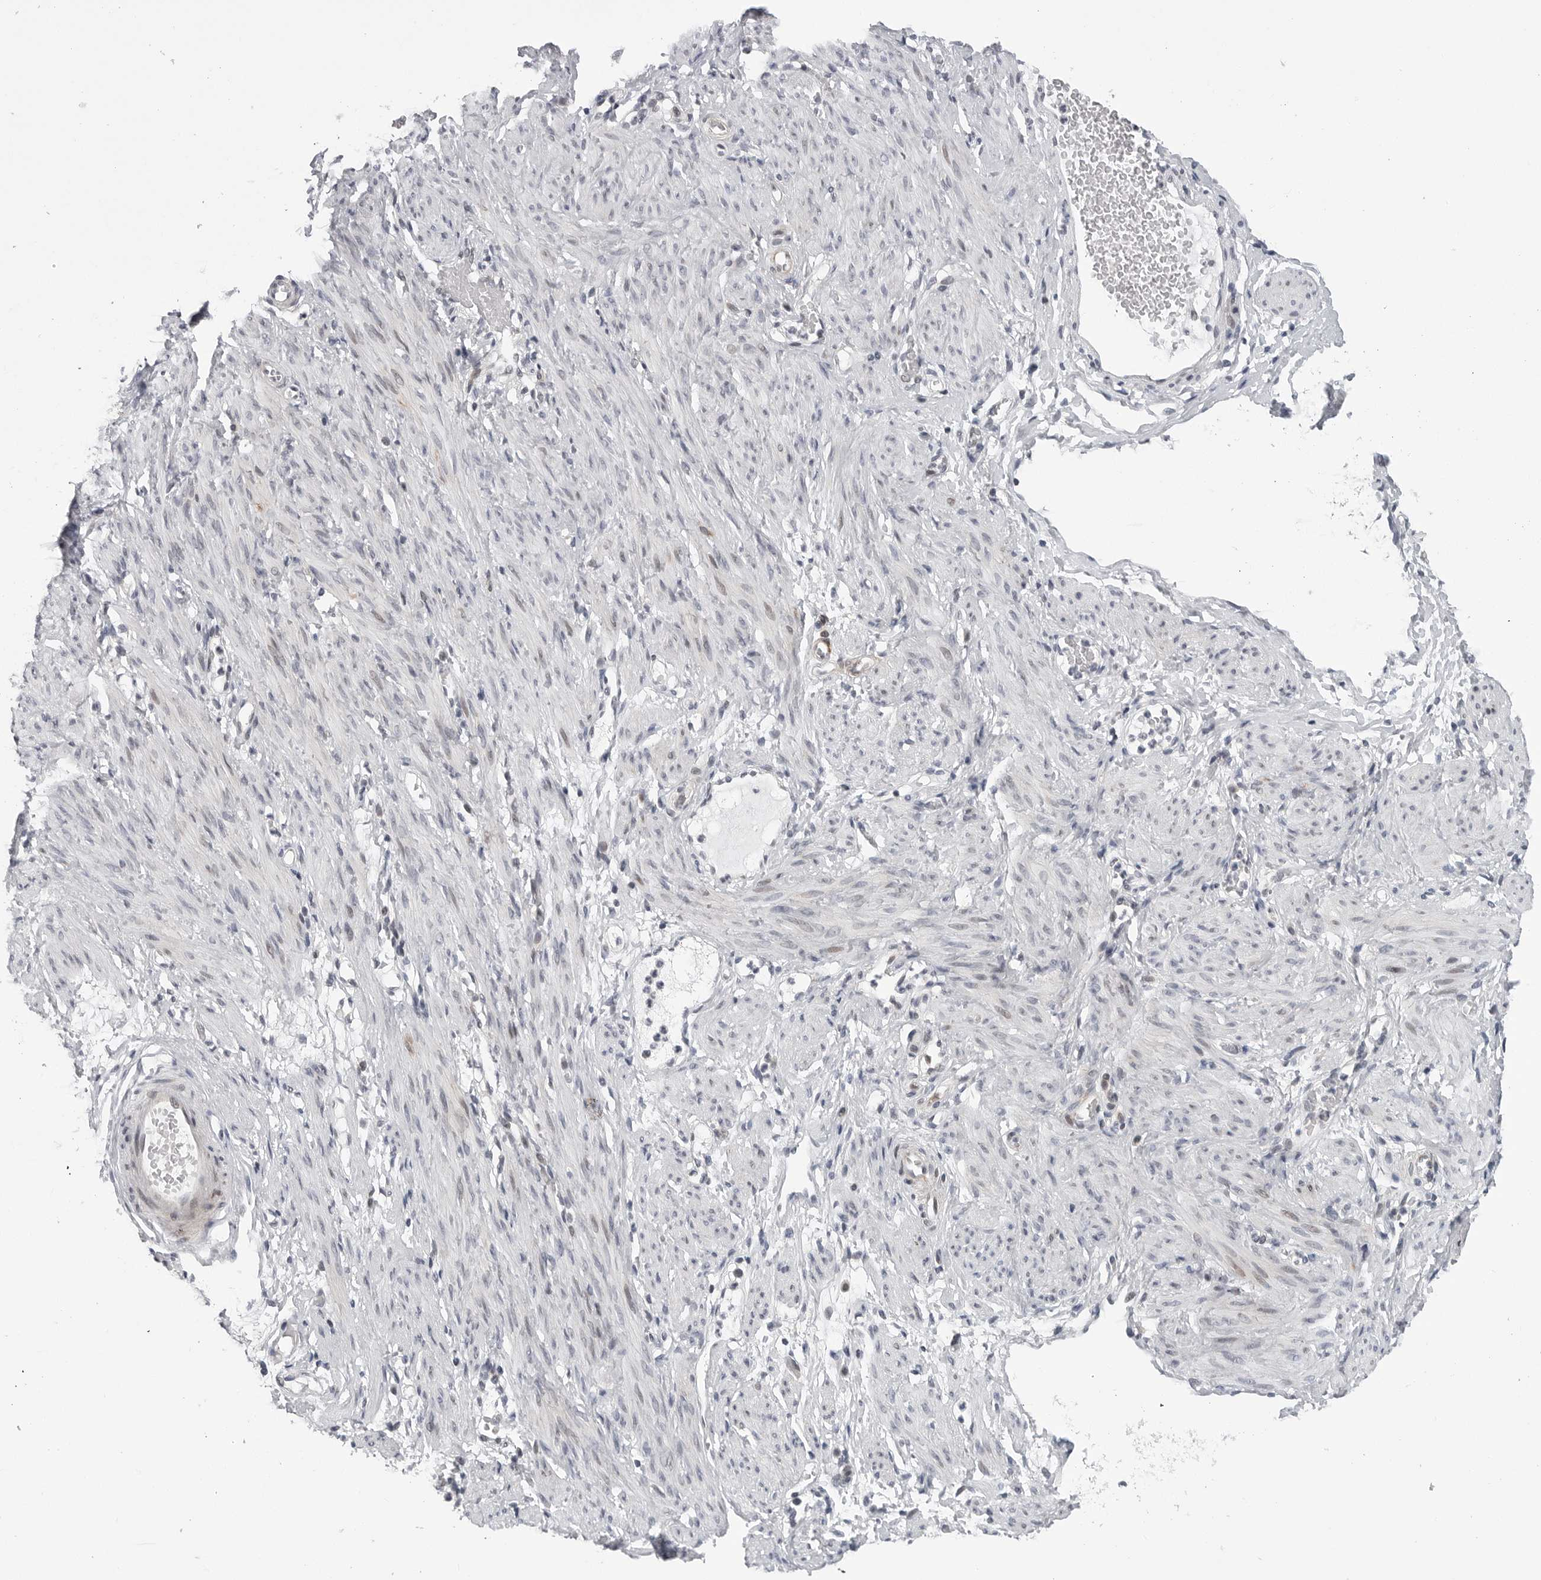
{"staining": {"intensity": "negative", "quantity": "none", "location": "none"}, "tissue": "adipose tissue", "cell_type": "Adipocytes", "image_type": "normal", "snomed": [{"axis": "morphology", "description": "Normal tissue, NOS"}, {"axis": "topography", "description": "Smooth muscle"}, {"axis": "topography", "description": "Peripheral nerve tissue"}], "caption": "The photomicrograph exhibits no staining of adipocytes in normal adipose tissue.", "gene": "CDK20", "patient": {"sex": "female", "age": 39}}